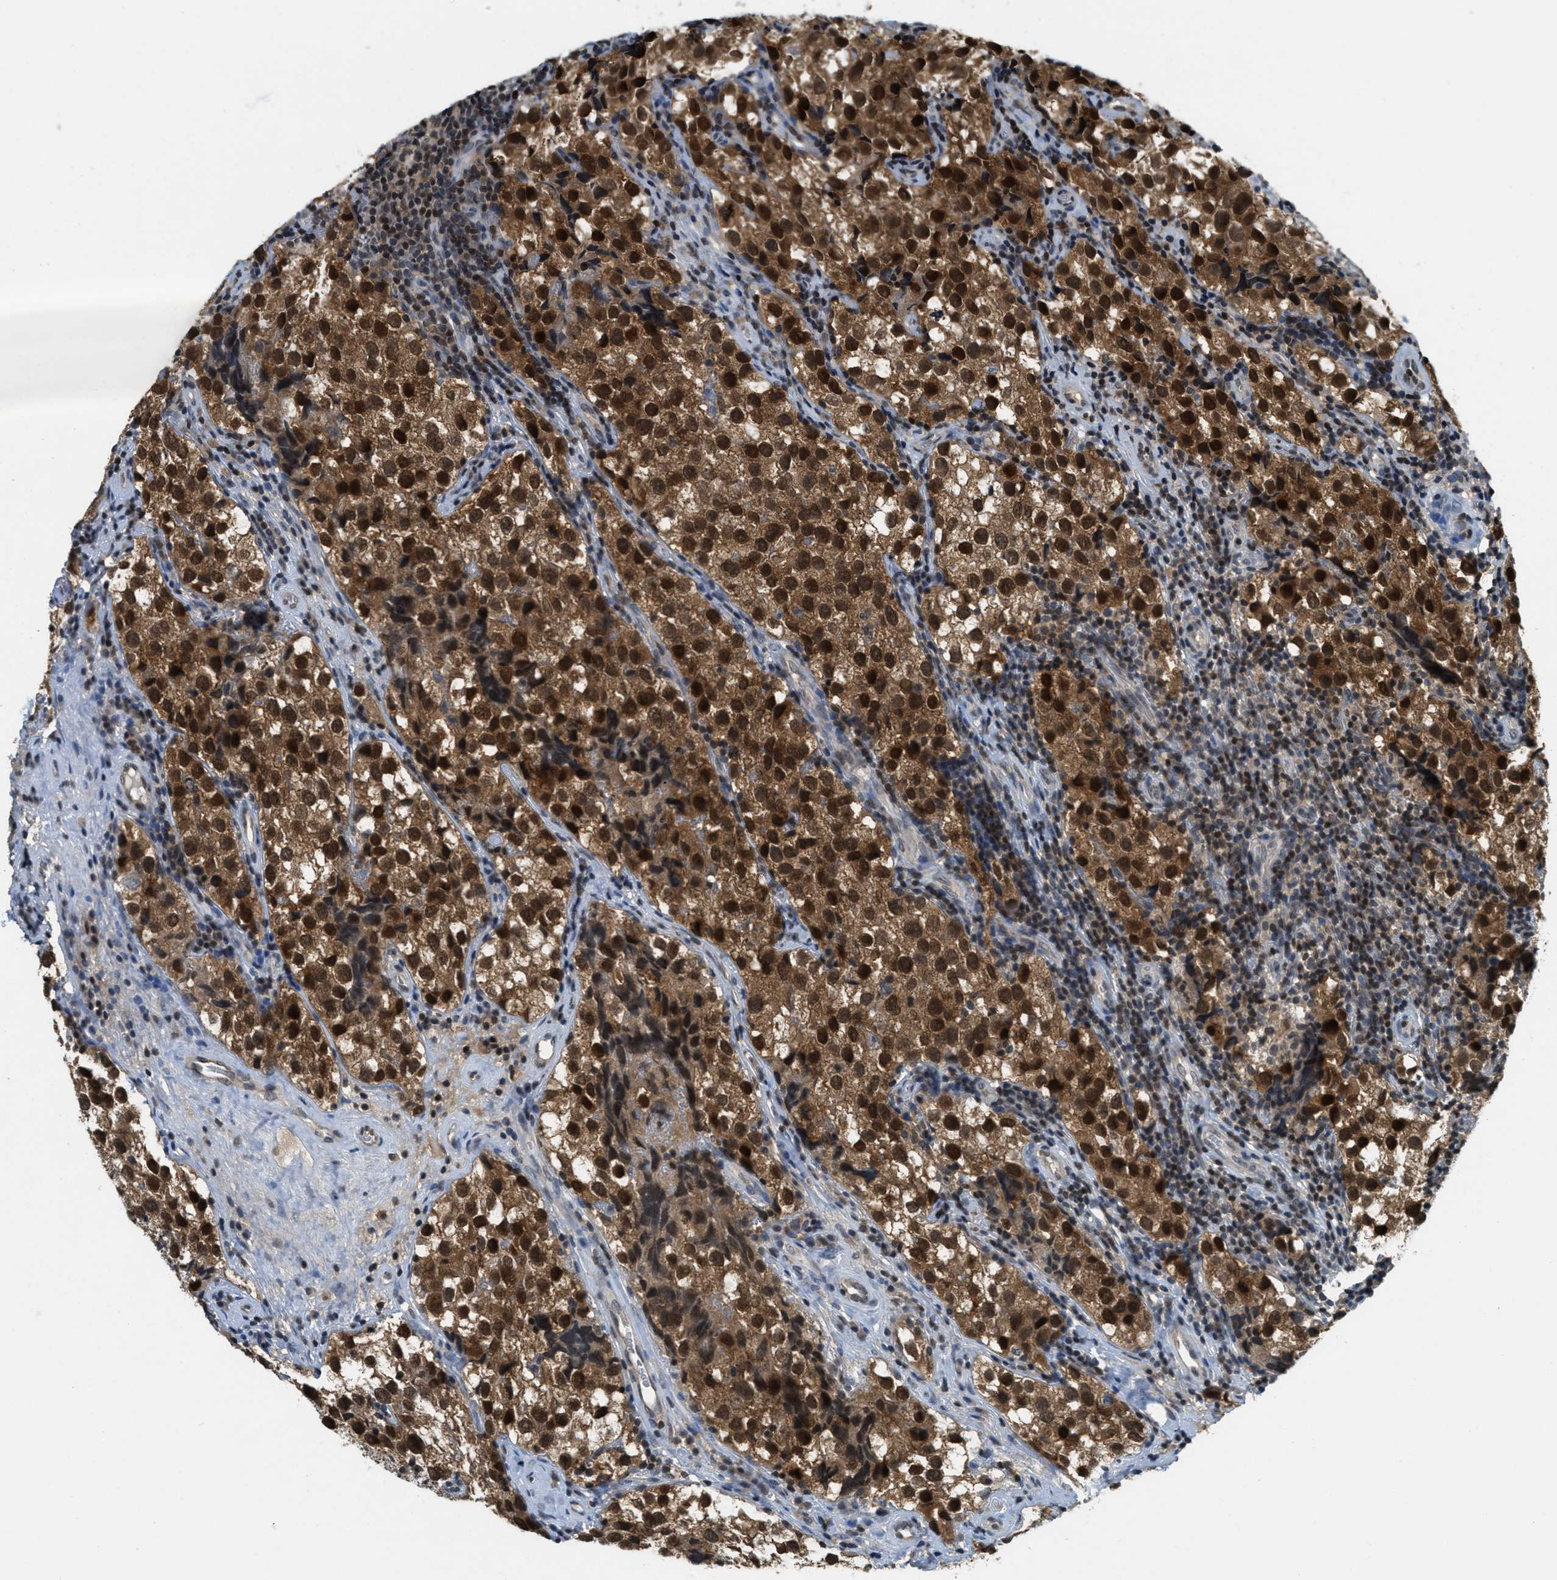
{"staining": {"intensity": "strong", "quantity": ">75%", "location": "cytoplasmic/membranous,nuclear"}, "tissue": "testis cancer", "cell_type": "Tumor cells", "image_type": "cancer", "snomed": [{"axis": "morphology", "description": "Seminoma, NOS"}, {"axis": "topography", "description": "Testis"}], "caption": "Testis seminoma stained with IHC demonstrates strong cytoplasmic/membranous and nuclear staining in about >75% of tumor cells.", "gene": "DNAJB1", "patient": {"sex": "male", "age": 39}}